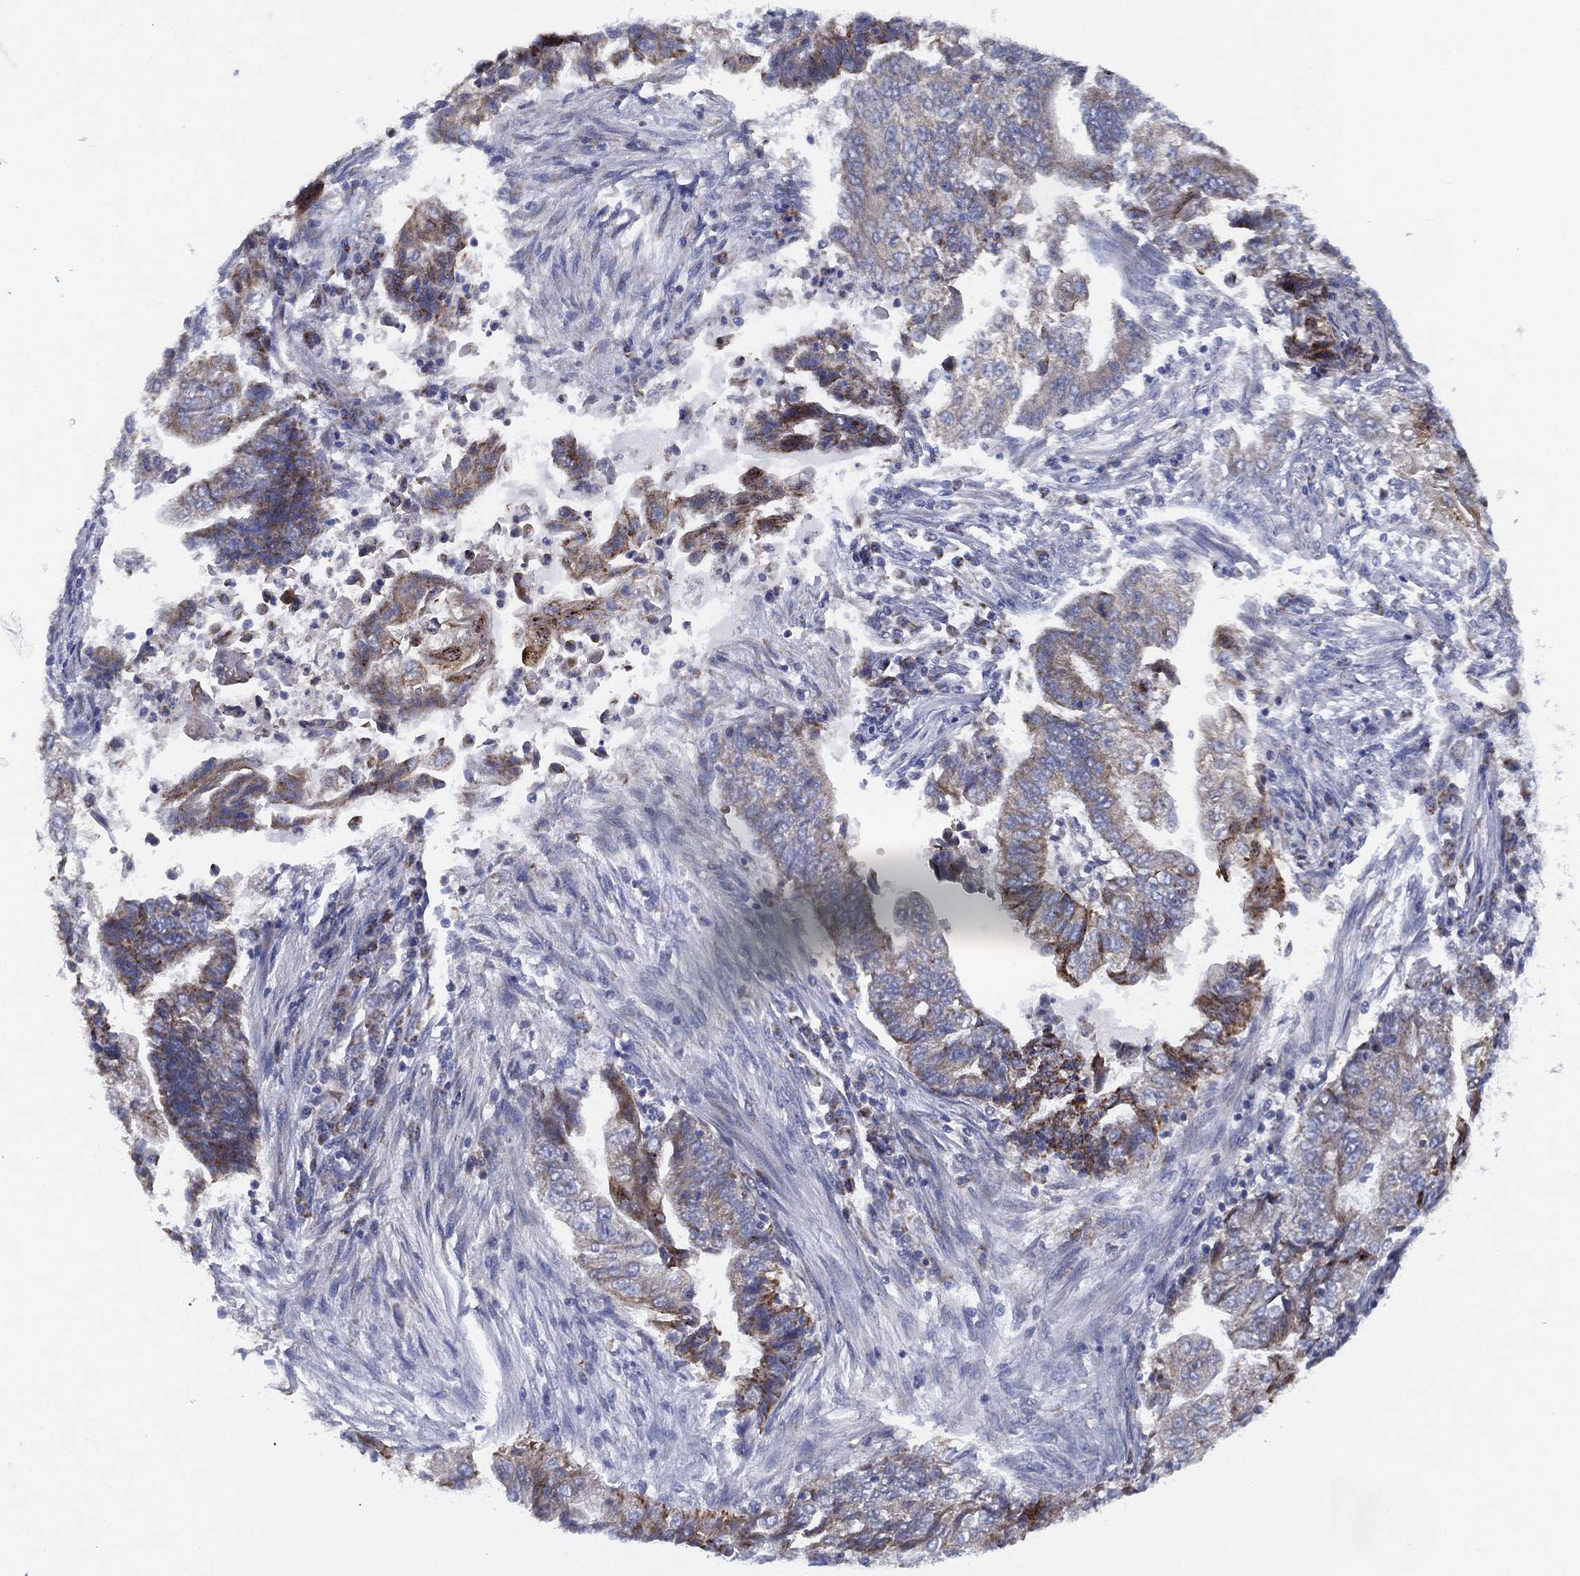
{"staining": {"intensity": "weak", "quantity": "<25%", "location": "cytoplasmic/membranous"}, "tissue": "endometrial cancer", "cell_type": "Tumor cells", "image_type": "cancer", "snomed": [{"axis": "morphology", "description": "Adenocarcinoma, NOS"}, {"axis": "topography", "description": "Uterus"}, {"axis": "topography", "description": "Endometrium"}], "caption": "IHC micrograph of neoplastic tissue: adenocarcinoma (endometrial) stained with DAB (3,3'-diaminobenzidine) displays no significant protein staining in tumor cells.", "gene": "ZNF223", "patient": {"sex": "female", "age": 54}}